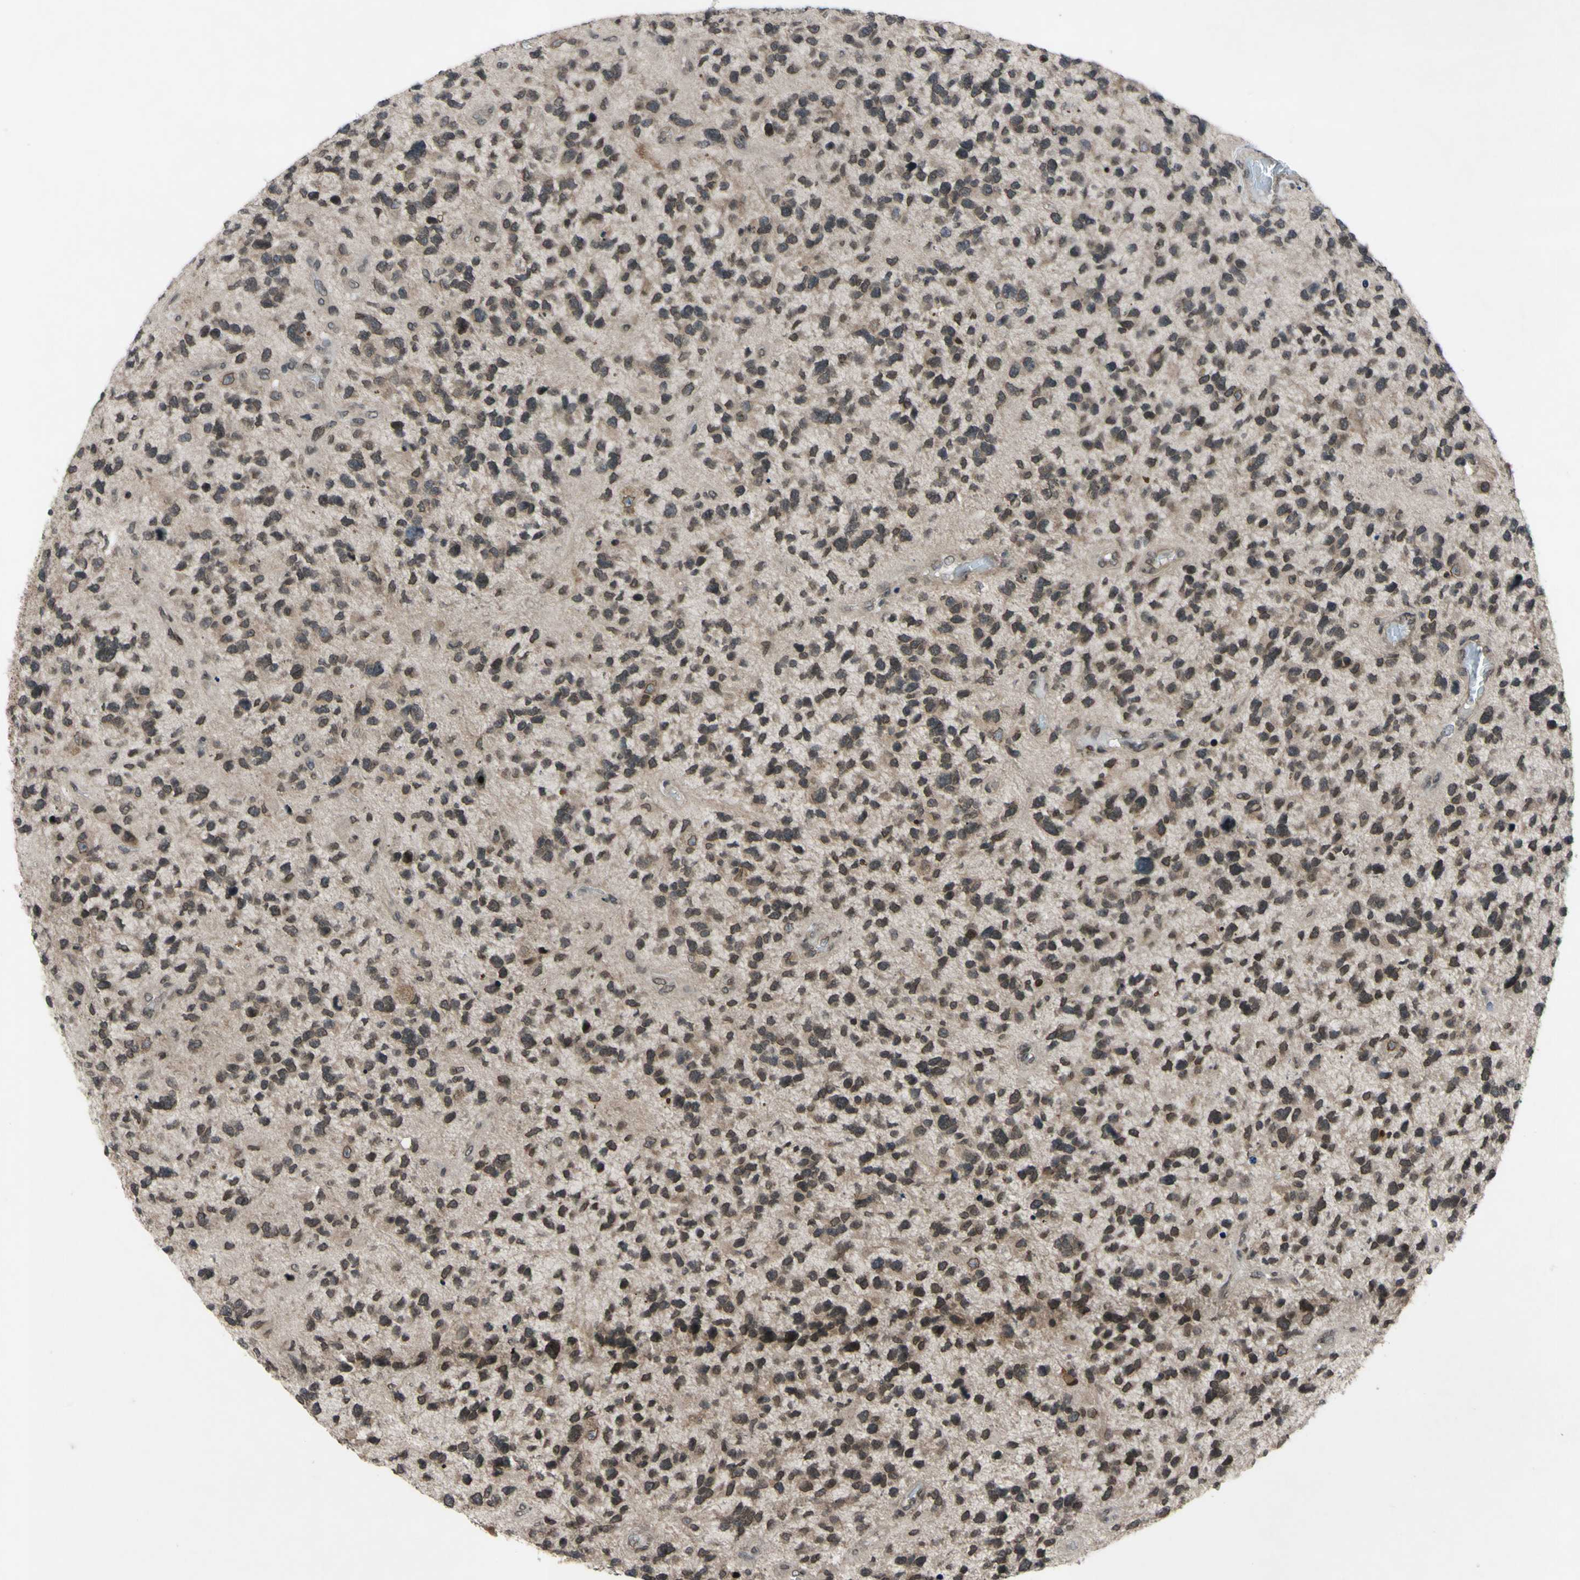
{"staining": {"intensity": "moderate", "quantity": "25%-75%", "location": "nuclear"}, "tissue": "glioma", "cell_type": "Tumor cells", "image_type": "cancer", "snomed": [{"axis": "morphology", "description": "Glioma, malignant, High grade"}, {"axis": "topography", "description": "Brain"}], "caption": "Malignant glioma (high-grade) stained with a brown dye demonstrates moderate nuclear positive staining in approximately 25%-75% of tumor cells.", "gene": "XPO1", "patient": {"sex": "female", "age": 58}}